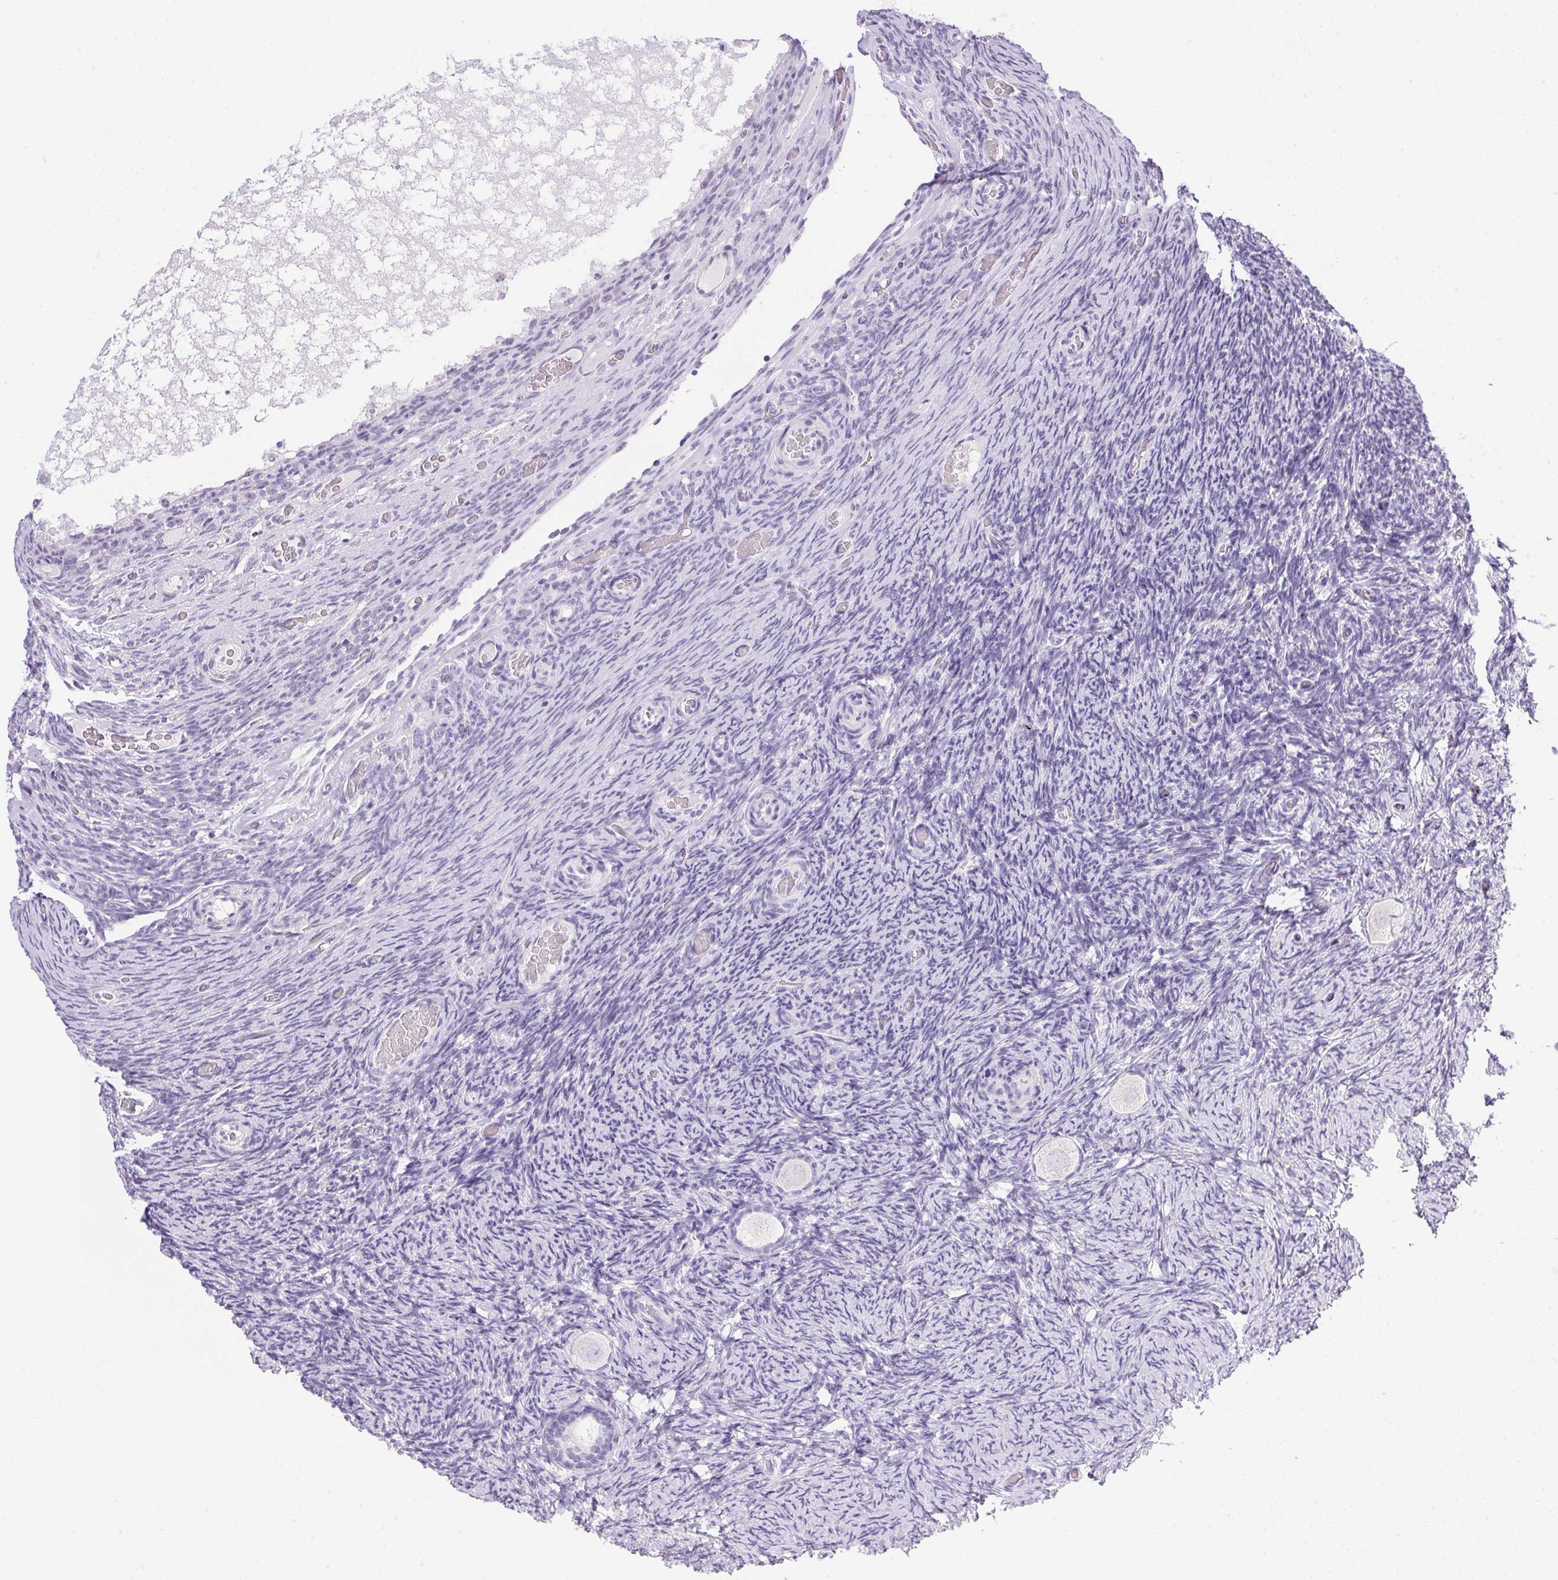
{"staining": {"intensity": "negative", "quantity": "none", "location": "none"}, "tissue": "ovary", "cell_type": "Follicle cells", "image_type": "normal", "snomed": [{"axis": "morphology", "description": "Normal tissue, NOS"}, {"axis": "topography", "description": "Ovary"}], "caption": "DAB (3,3'-diaminobenzidine) immunohistochemical staining of unremarkable human ovary demonstrates no significant expression in follicle cells. (DAB (3,3'-diaminobenzidine) immunohistochemistry with hematoxylin counter stain).", "gene": "ATP6V0A4", "patient": {"sex": "female", "age": 34}}